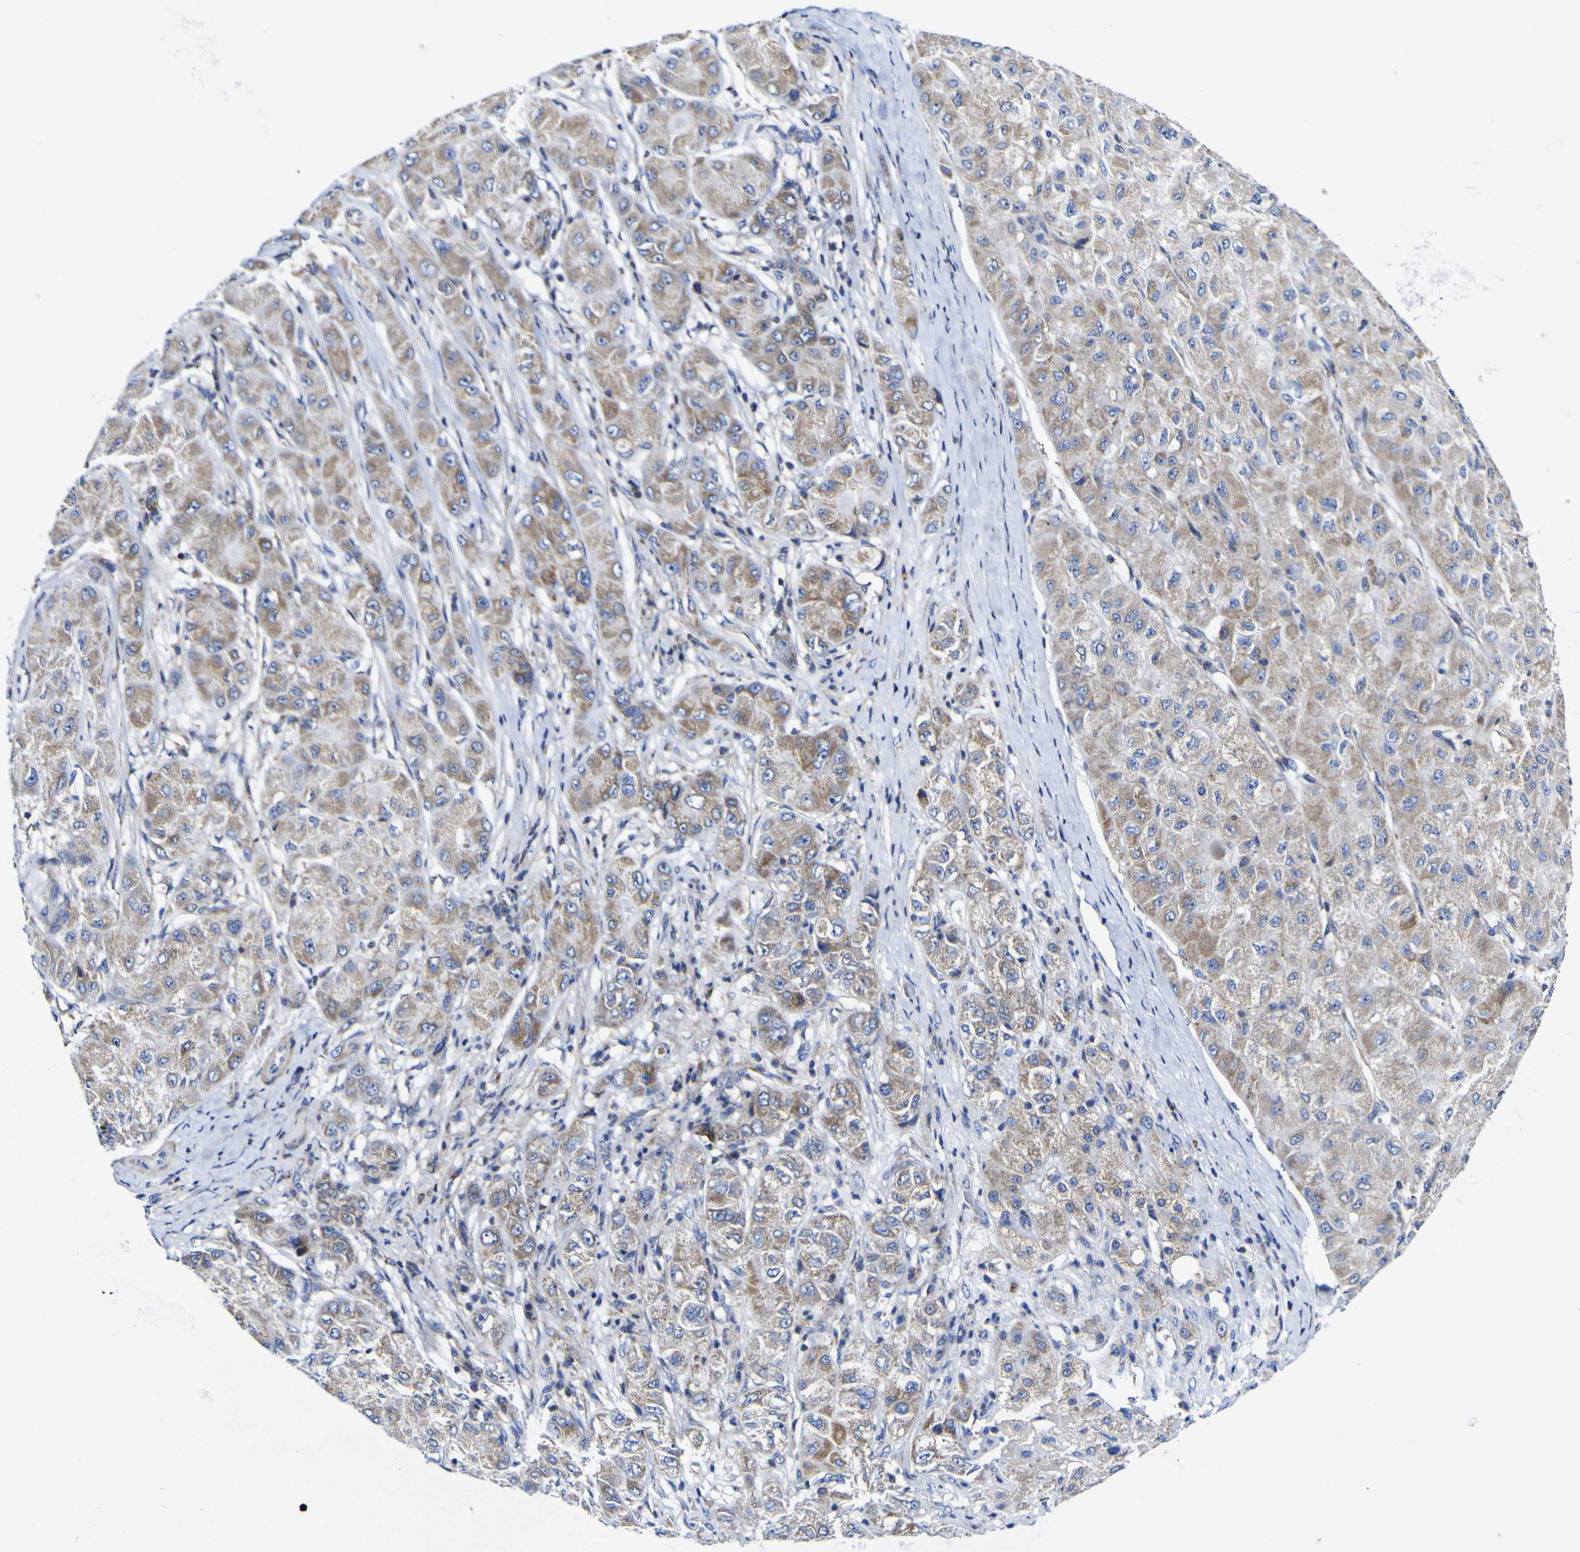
{"staining": {"intensity": "moderate", "quantity": ">75%", "location": "cytoplasmic/membranous"}, "tissue": "liver cancer", "cell_type": "Tumor cells", "image_type": "cancer", "snomed": [{"axis": "morphology", "description": "Carcinoma, Hepatocellular, NOS"}, {"axis": "topography", "description": "Liver"}], "caption": "Immunohistochemical staining of human hepatocellular carcinoma (liver) exhibits medium levels of moderate cytoplasmic/membranous staining in approximately >75% of tumor cells. (Stains: DAB (3,3'-diaminobenzidine) in brown, nuclei in blue, Microscopy: brightfield microscopy at high magnification).", "gene": "CCDC90B", "patient": {"sex": "male", "age": 80}}